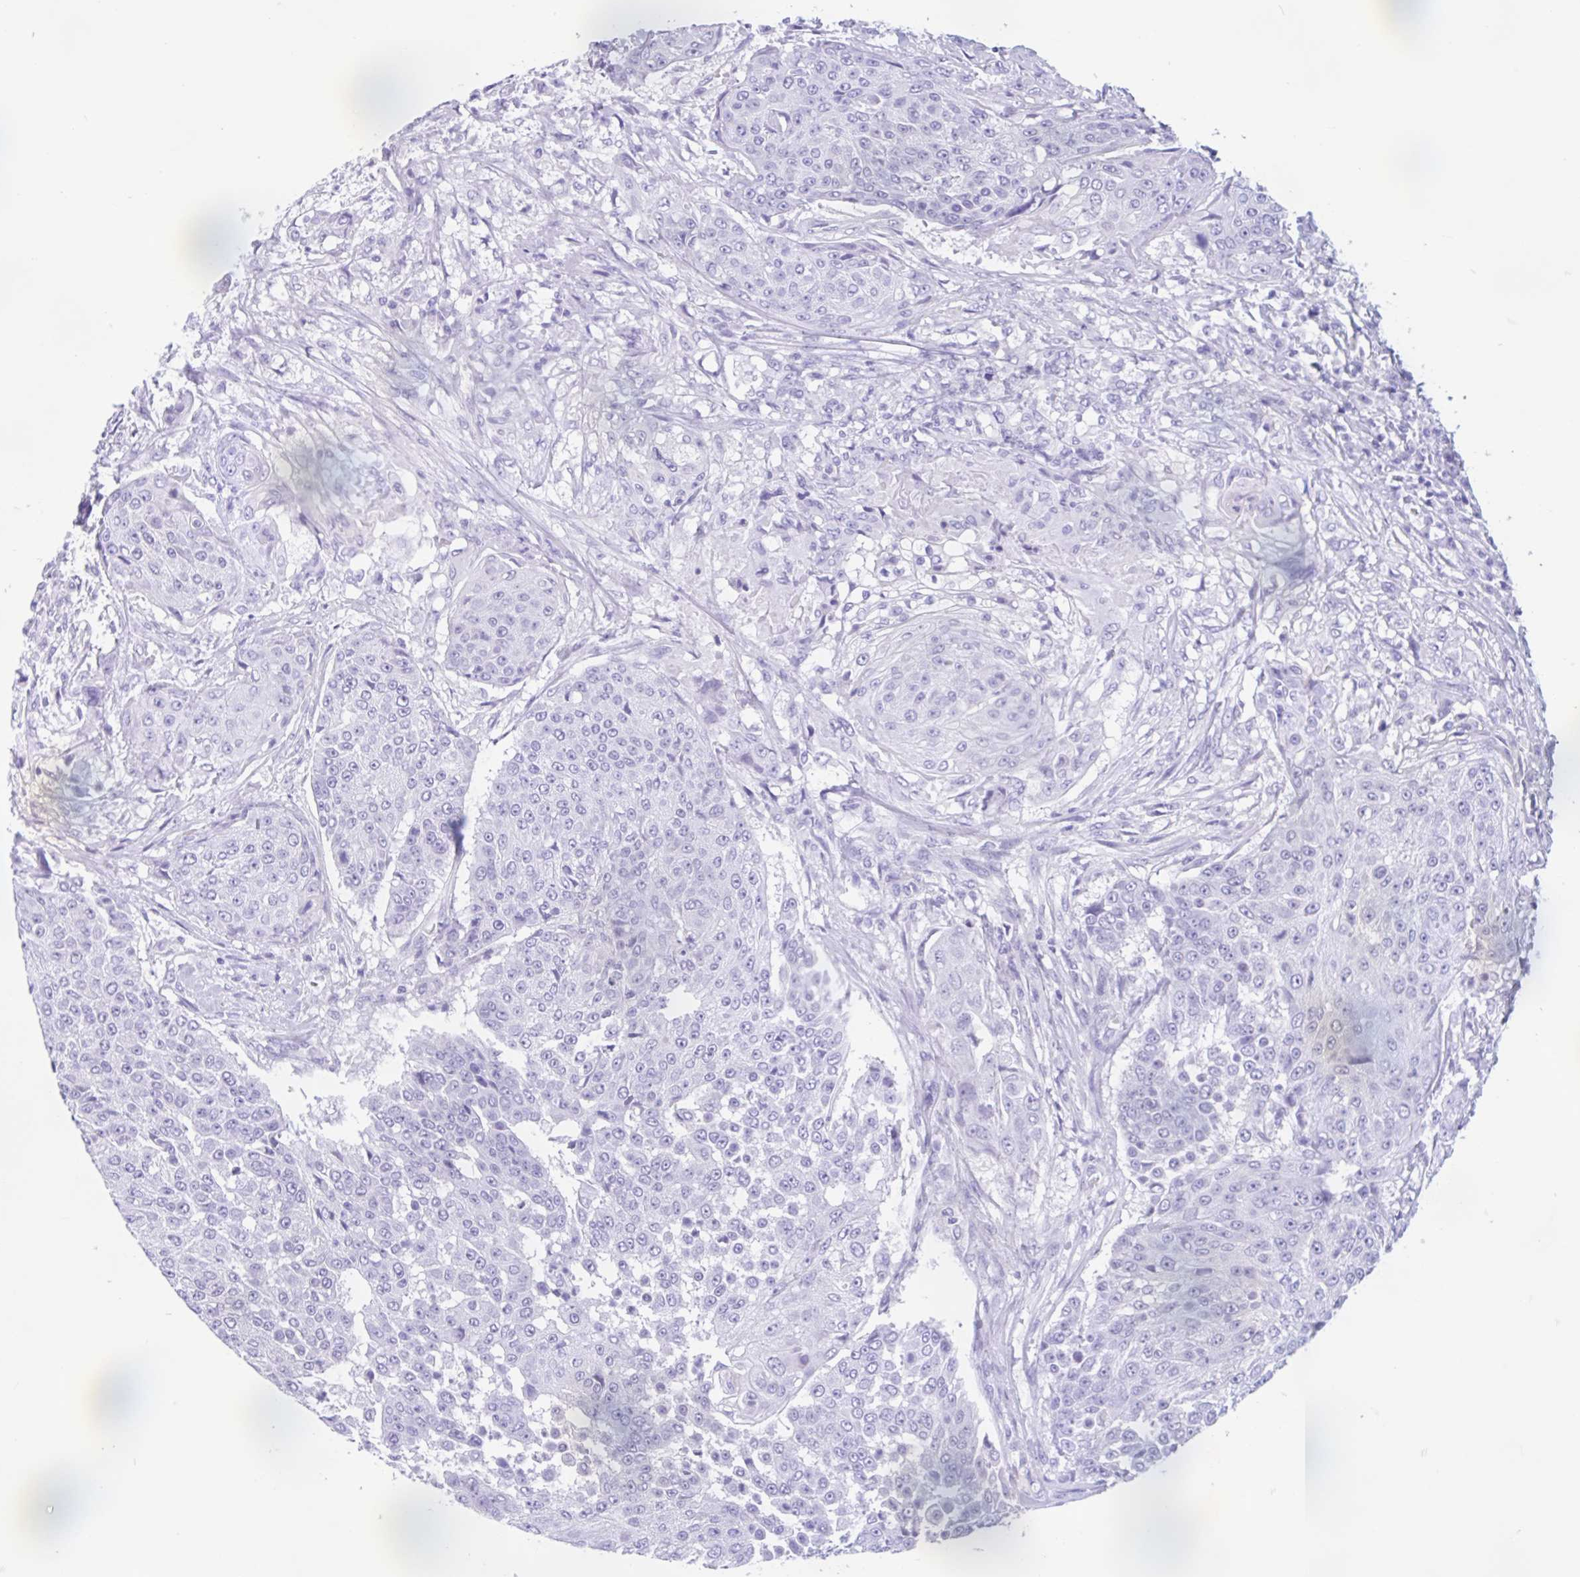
{"staining": {"intensity": "negative", "quantity": "none", "location": "none"}, "tissue": "urothelial cancer", "cell_type": "Tumor cells", "image_type": "cancer", "snomed": [{"axis": "morphology", "description": "Urothelial carcinoma, High grade"}, {"axis": "topography", "description": "Urinary bladder"}], "caption": "An immunohistochemistry micrograph of urothelial cancer is shown. There is no staining in tumor cells of urothelial cancer. (Brightfield microscopy of DAB (3,3'-diaminobenzidine) immunohistochemistry at high magnification).", "gene": "ZNF319", "patient": {"sex": "female", "age": 63}}